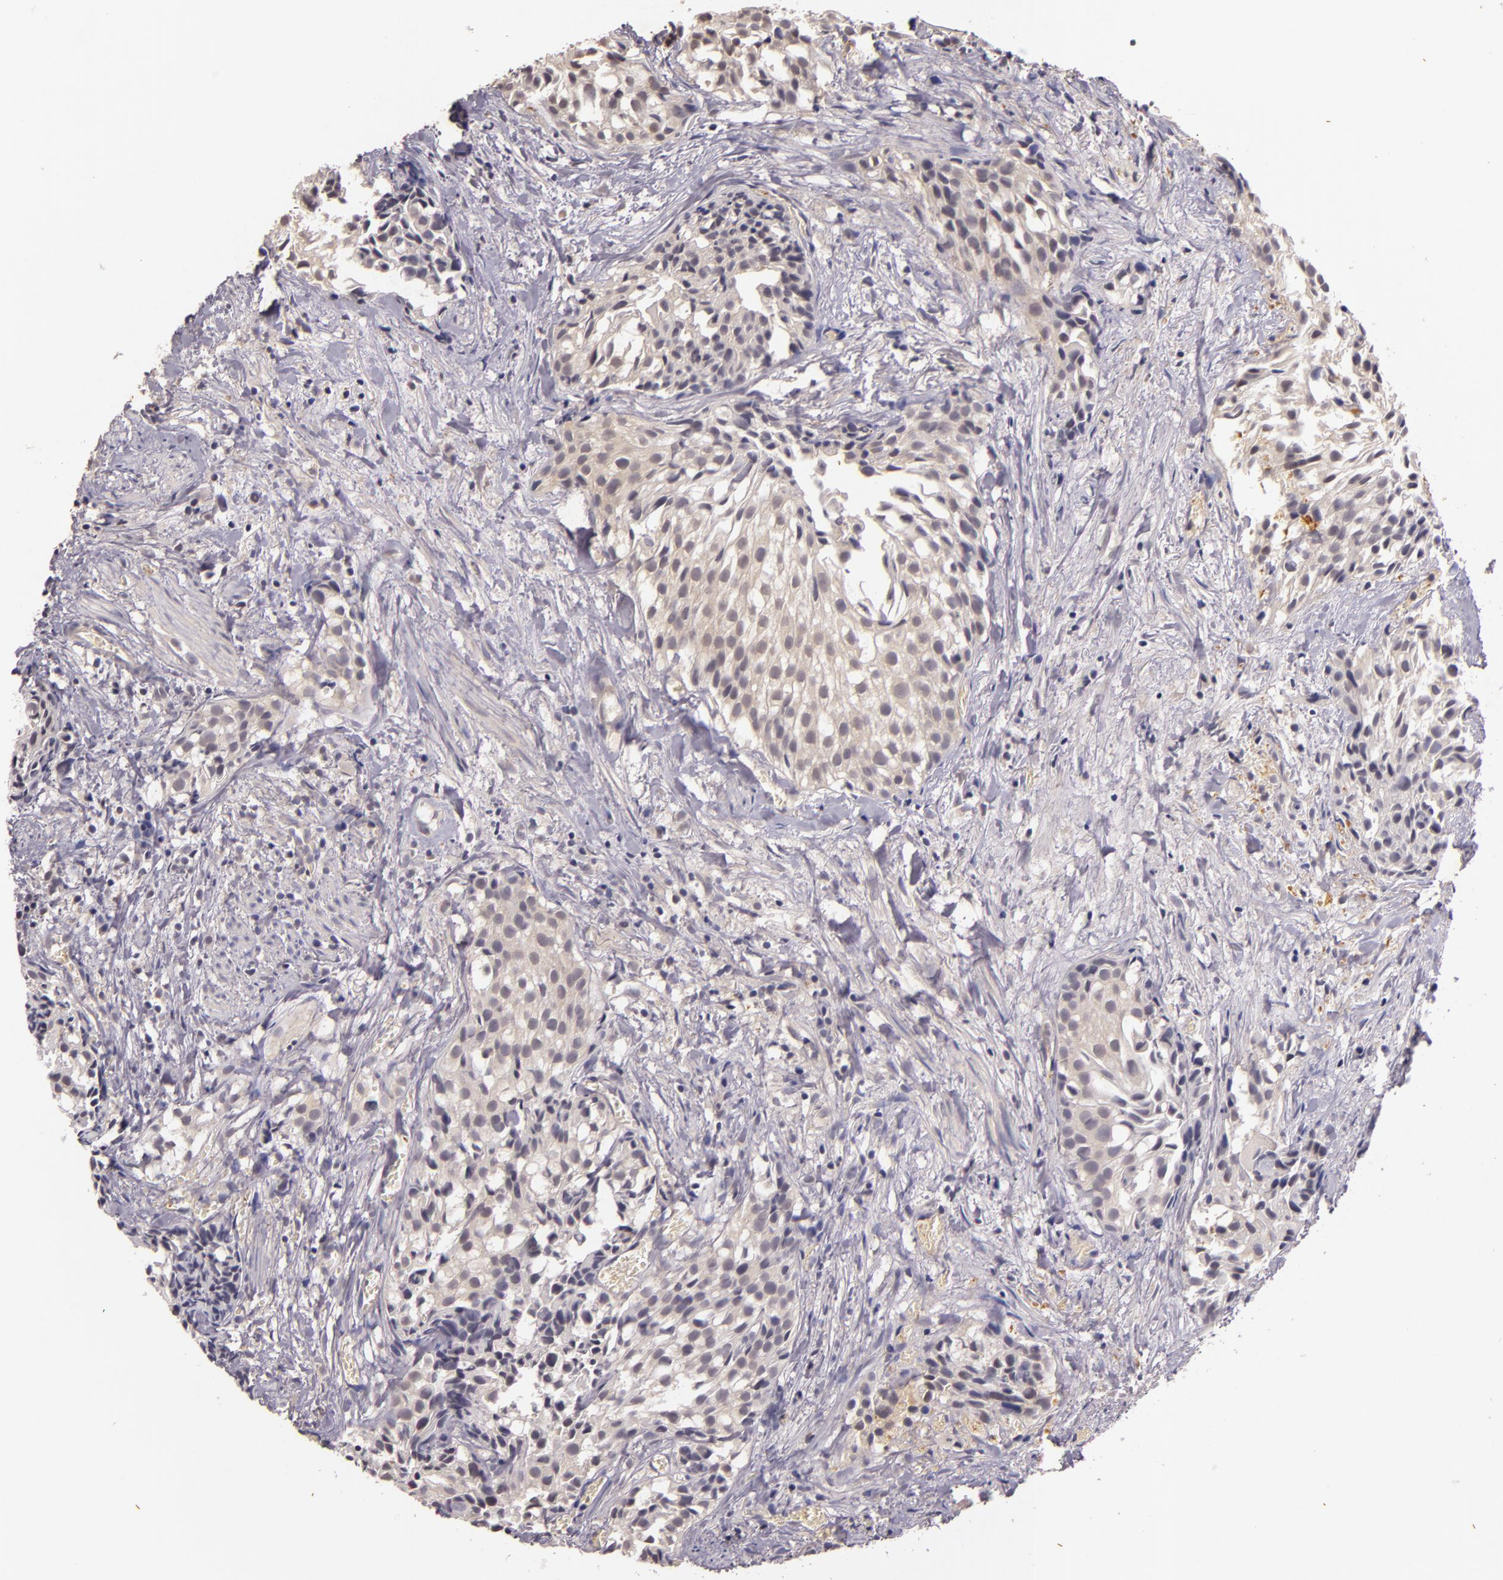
{"staining": {"intensity": "negative", "quantity": "none", "location": "none"}, "tissue": "urothelial cancer", "cell_type": "Tumor cells", "image_type": "cancer", "snomed": [{"axis": "morphology", "description": "Urothelial carcinoma, High grade"}, {"axis": "topography", "description": "Urinary bladder"}], "caption": "High magnification brightfield microscopy of urothelial cancer stained with DAB (3,3'-diaminobenzidine) (brown) and counterstained with hematoxylin (blue): tumor cells show no significant staining.", "gene": "TFF1", "patient": {"sex": "female", "age": 78}}